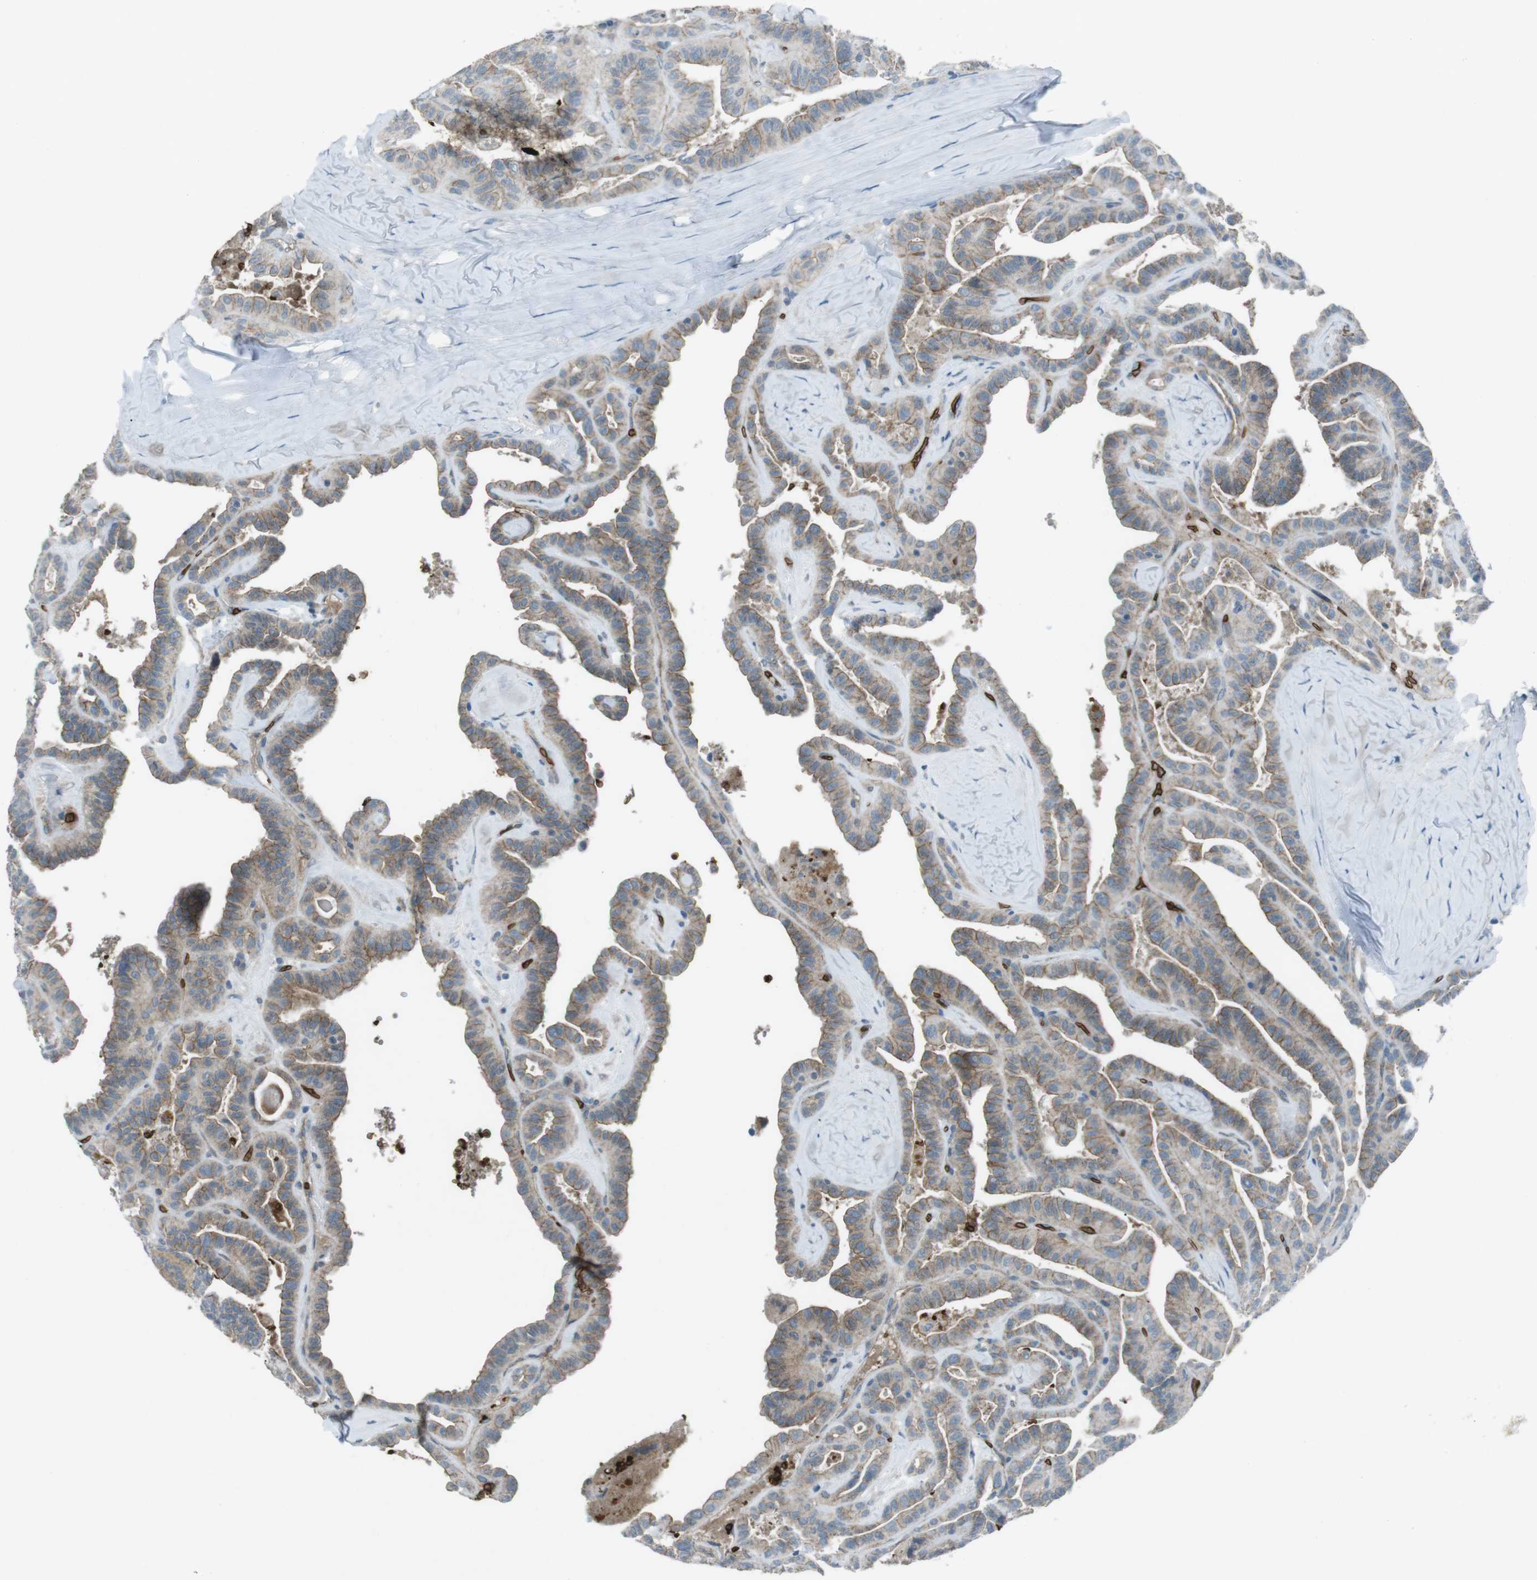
{"staining": {"intensity": "moderate", "quantity": "25%-75%", "location": "cytoplasmic/membranous"}, "tissue": "thyroid cancer", "cell_type": "Tumor cells", "image_type": "cancer", "snomed": [{"axis": "morphology", "description": "Papillary adenocarcinoma, NOS"}, {"axis": "topography", "description": "Thyroid gland"}], "caption": "A histopathology image of human thyroid cancer (papillary adenocarcinoma) stained for a protein demonstrates moderate cytoplasmic/membranous brown staining in tumor cells. (brown staining indicates protein expression, while blue staining denotes nuclei).", "gene": "SPTA1", "patient": {"sex": "male", "age": 77}}